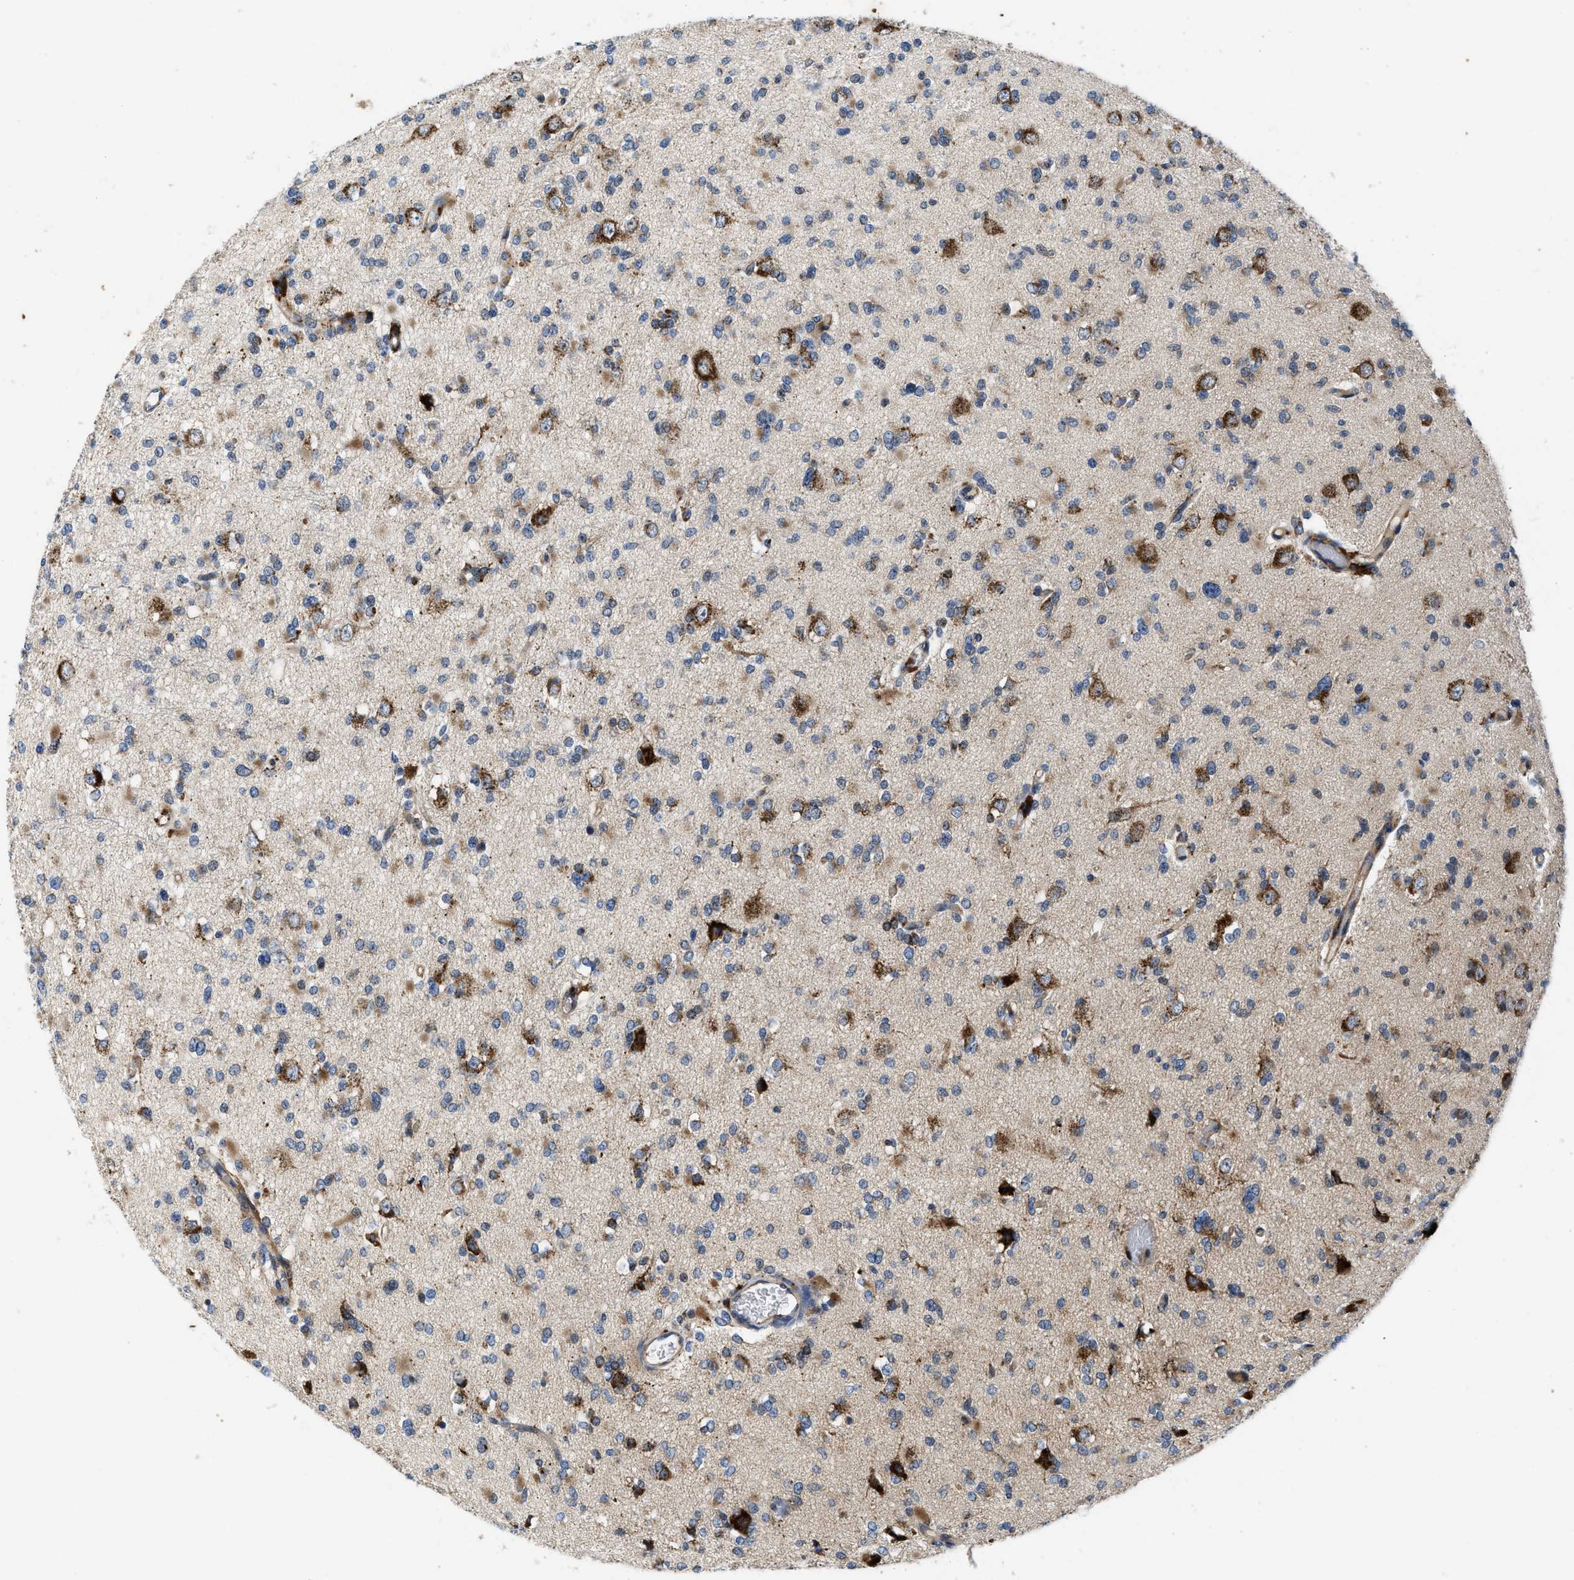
{"staining": {"intensity": "moderate", "quantity": "25%-75%", "location": "cytoplasmic/membranous"}, "tissue": "glioma", "cell_type": "Tumor cells", "image_type": "cancer", "snomed": [{"axis": "morphology", "description": "Glioma, malignant, Low grade"}, {"axis": "topography", "description": "Brain"}], "caption": "Protein analysis of malignant low-grade glioma tissue reveals moderate cytoplasmic/membranous positivity in about 25%-75% of tumor cells.", "gene": "ENPP4", "patient": {"sex": "female", "age": 22}}